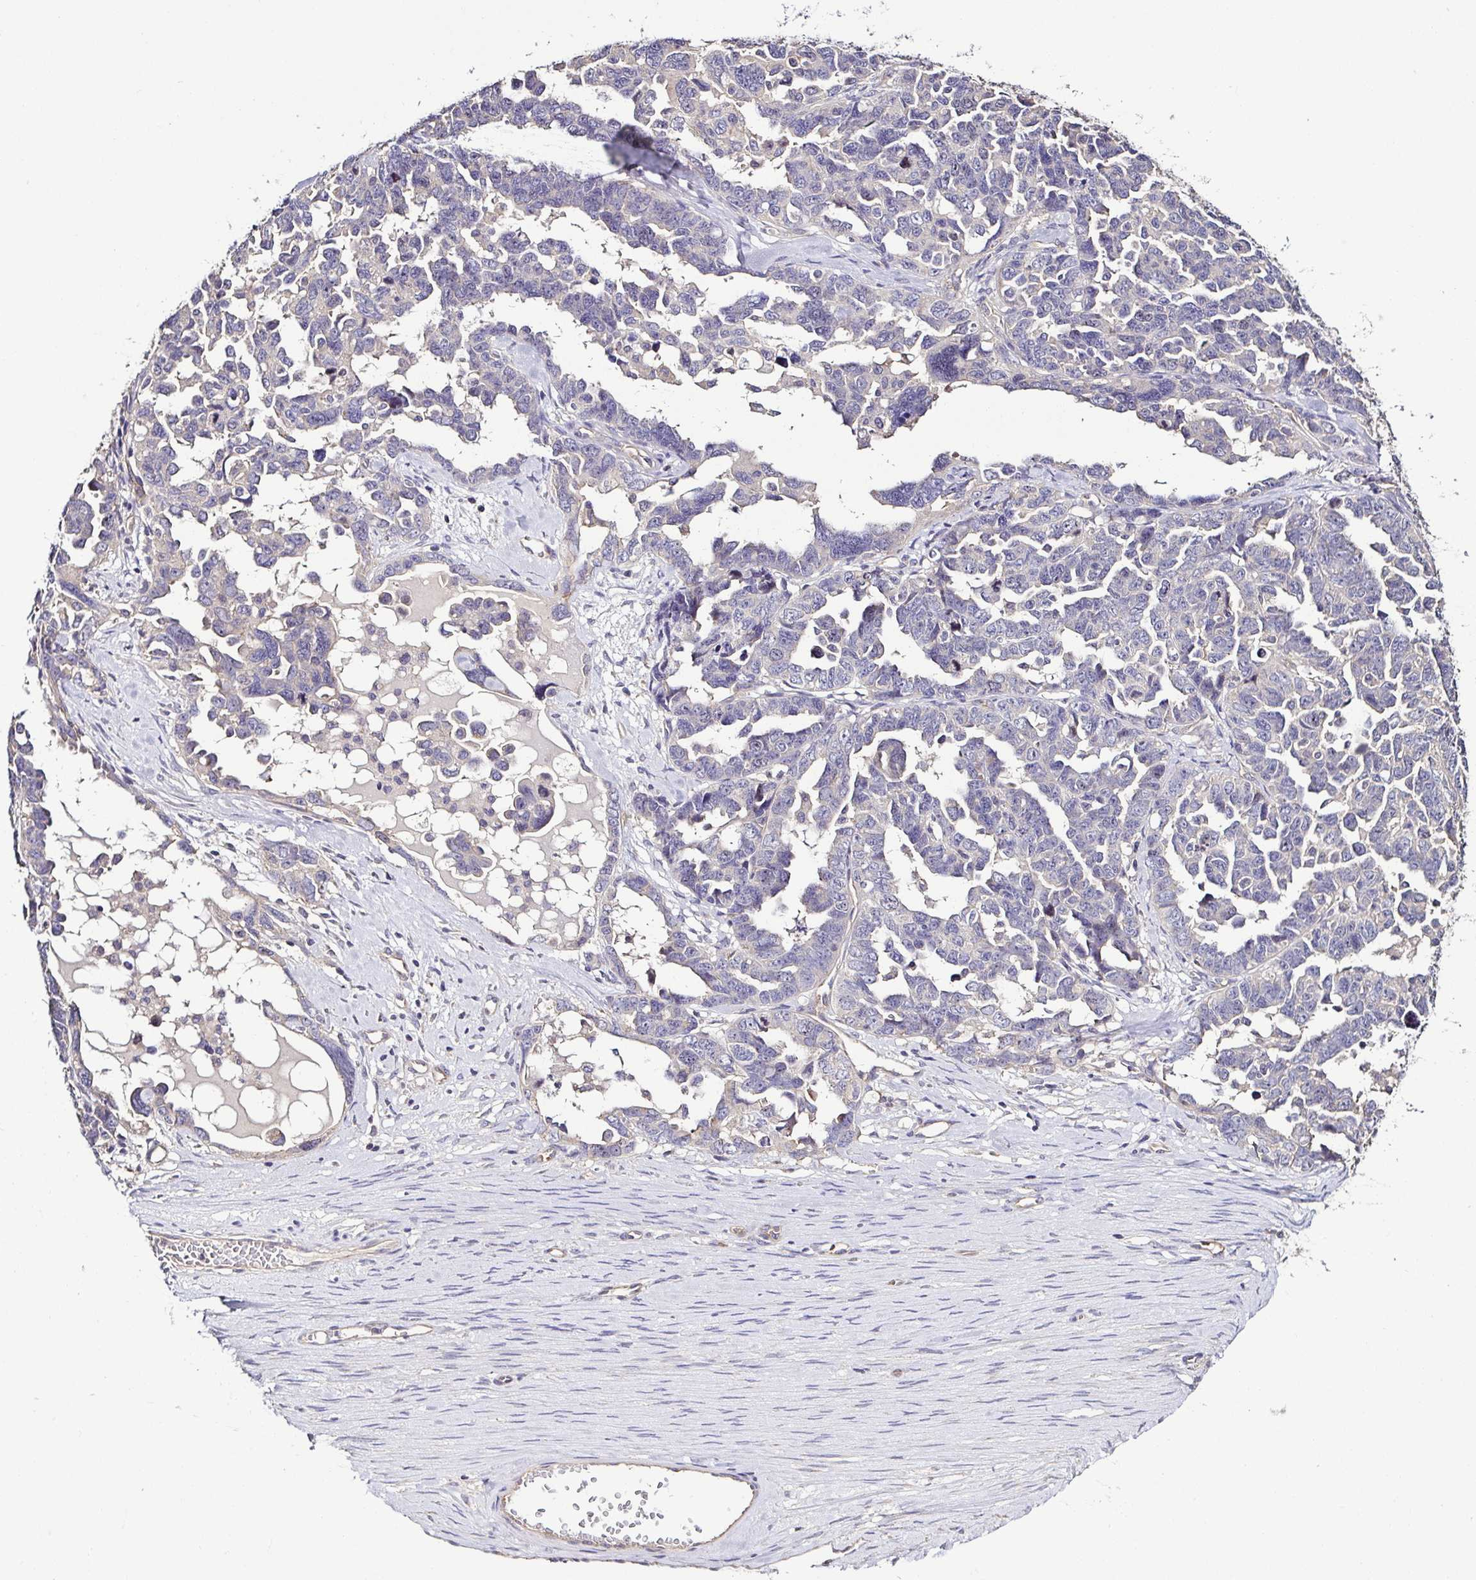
{"staining": {"intensity": "negative", "quantity": "none", "location": "none"}, "tissue": "ovarian cancer", "cell_type": "Tumor cells", "image_type": "cancer", "snomed": [{"axis": "morphology", "description": "Cystadenocarcinoma, serous, NOS"}, {"axis": "topography", "description": "Ovary"}], "caption": "Ovarian cancer was stained to show a protein in brown. There is no significant positivity in tumor cells.", "gene": "LMOD2", "patient": {"sex": "female", "age": 69}}